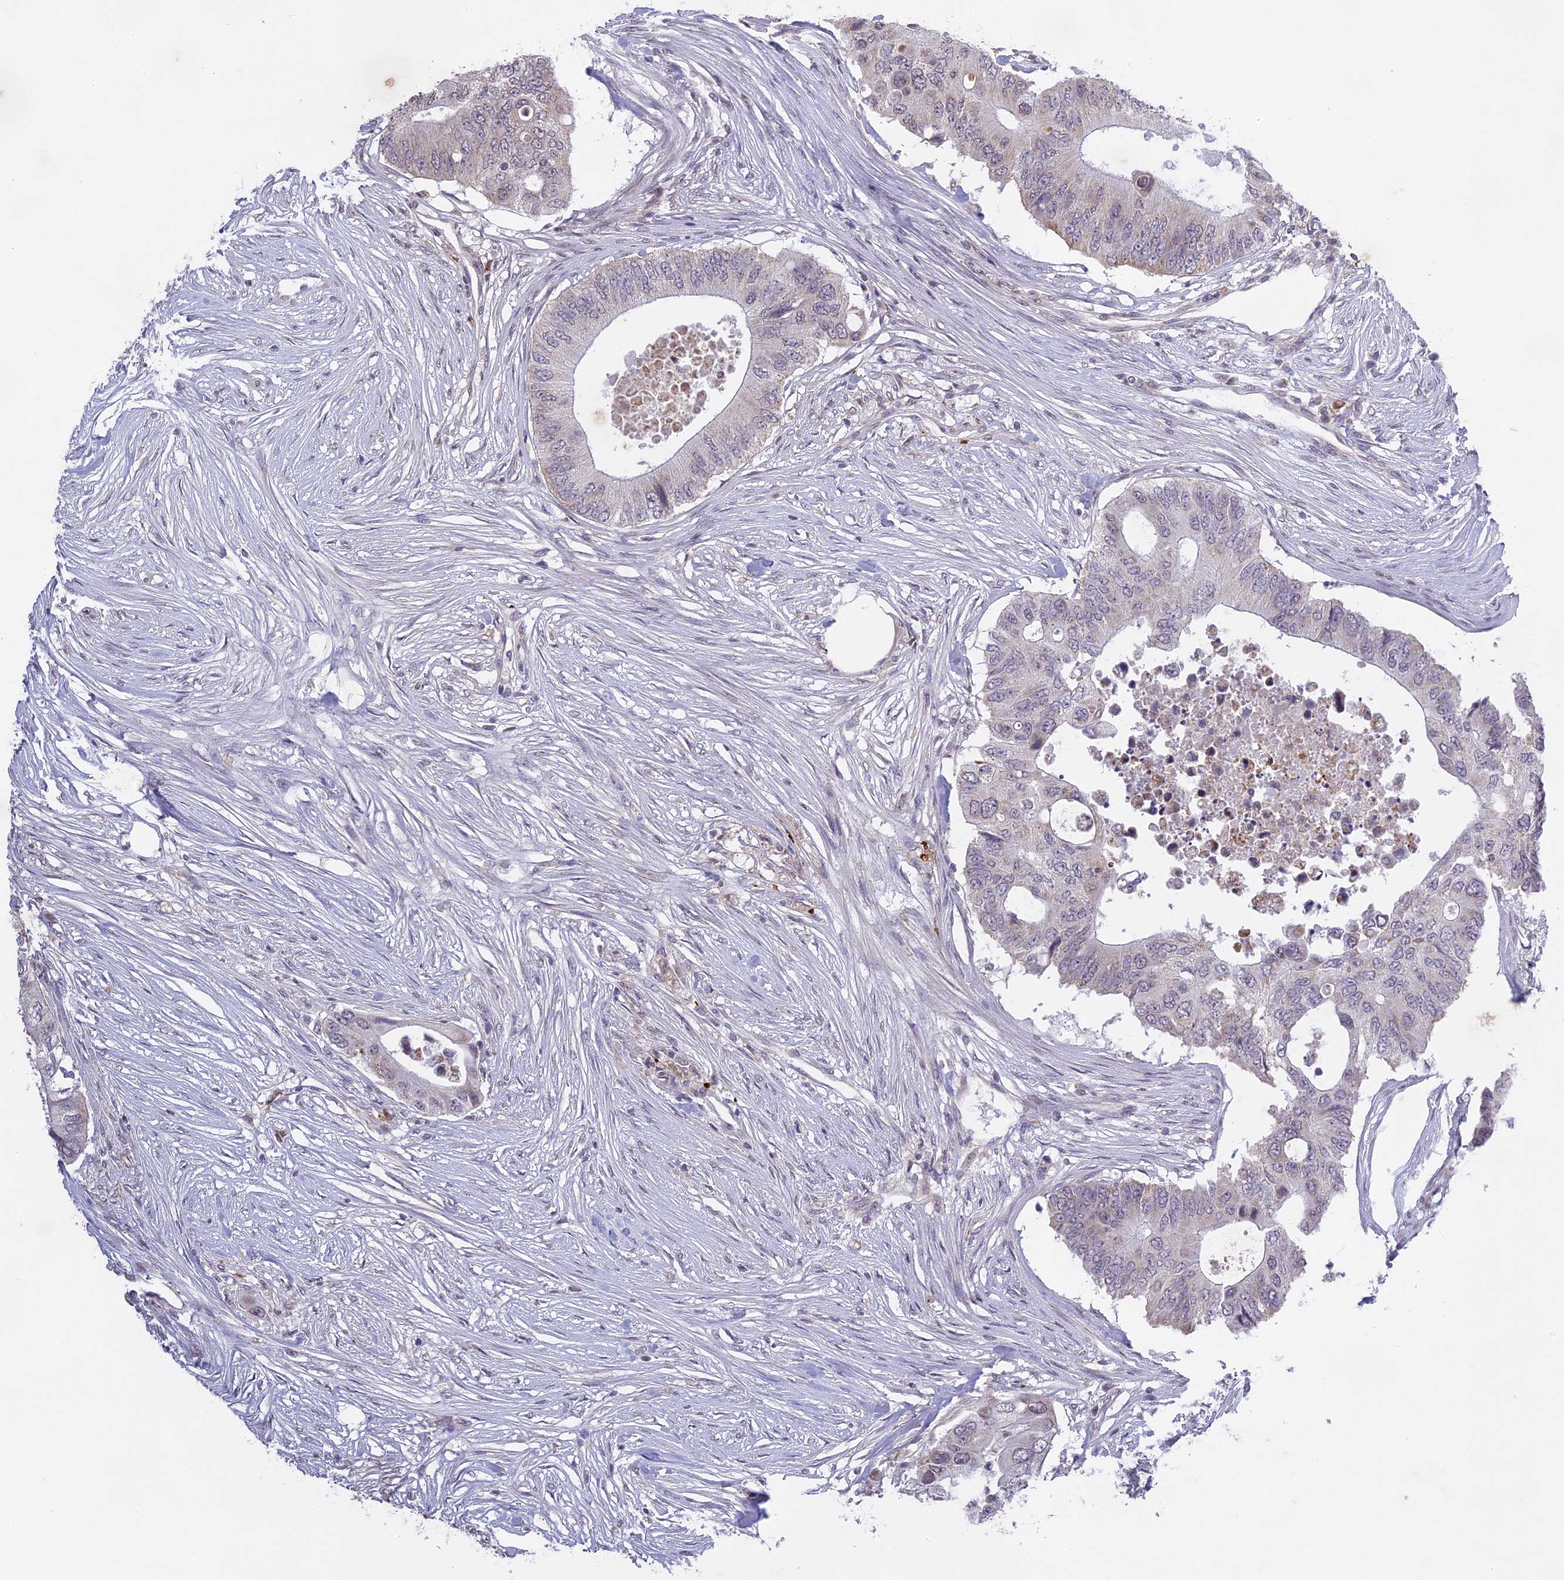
{"staining": {"intensity": "weak", "quantity": "<25%", "location": "cytoplasmic/membranous"}, "tissue": "colorectal cancer", "cell_type": "Tumor cells", "image_type": "cancer", "snomed": [{"axis": "morphology", "description": "Adenocarcinoma, NOS"}, {"axis": "topography", "description": "Colon"}], "caption": "Tumor cells show no significant protein staining in adenocarcinoma (colorectal).", "gene": "ERG28", "patient": {"sex": "male", "age": 71}}